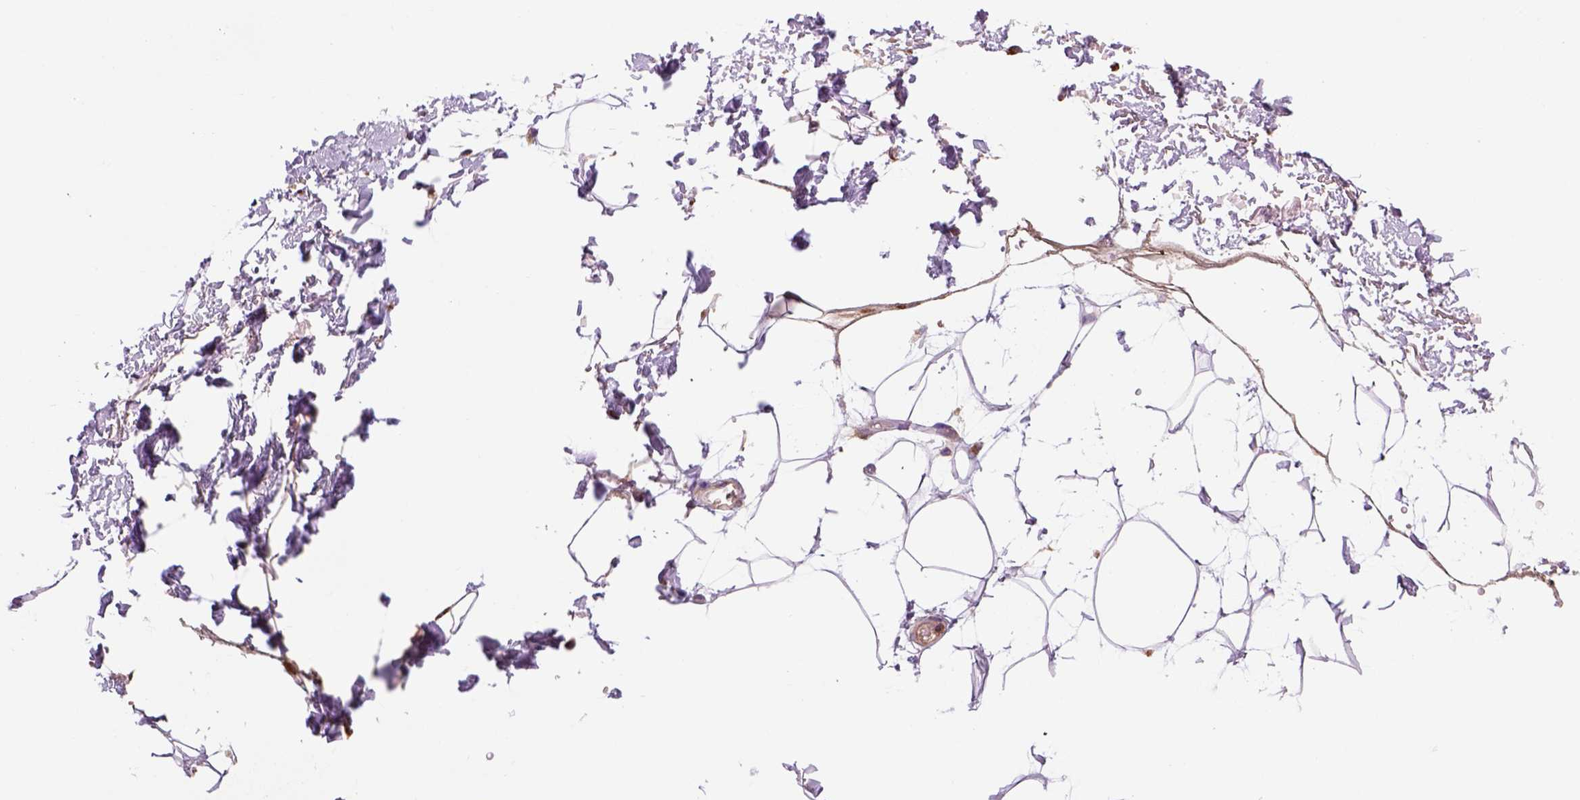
{"staining": {"intensity": "negative", "quantity": "none", "location": "none"}, "tissue": "adipose tissue", "cell_type": "Adipocytes", "image_type": "normal", "snomed": [{"axis": "morphology", "description": "Normal tissue, NOS"}, {"axis": "topography", "description": "Anal"}, {"axis": "topography", "description": "Peripheral nerve tissue"}], "caption": "IHC image of normal adipose tissue: adipose tissue stained with DAB shows no significant protein staining in adipocytes.", "gene": "WARS2", "patient": {"sex": "male", "age": 78}}